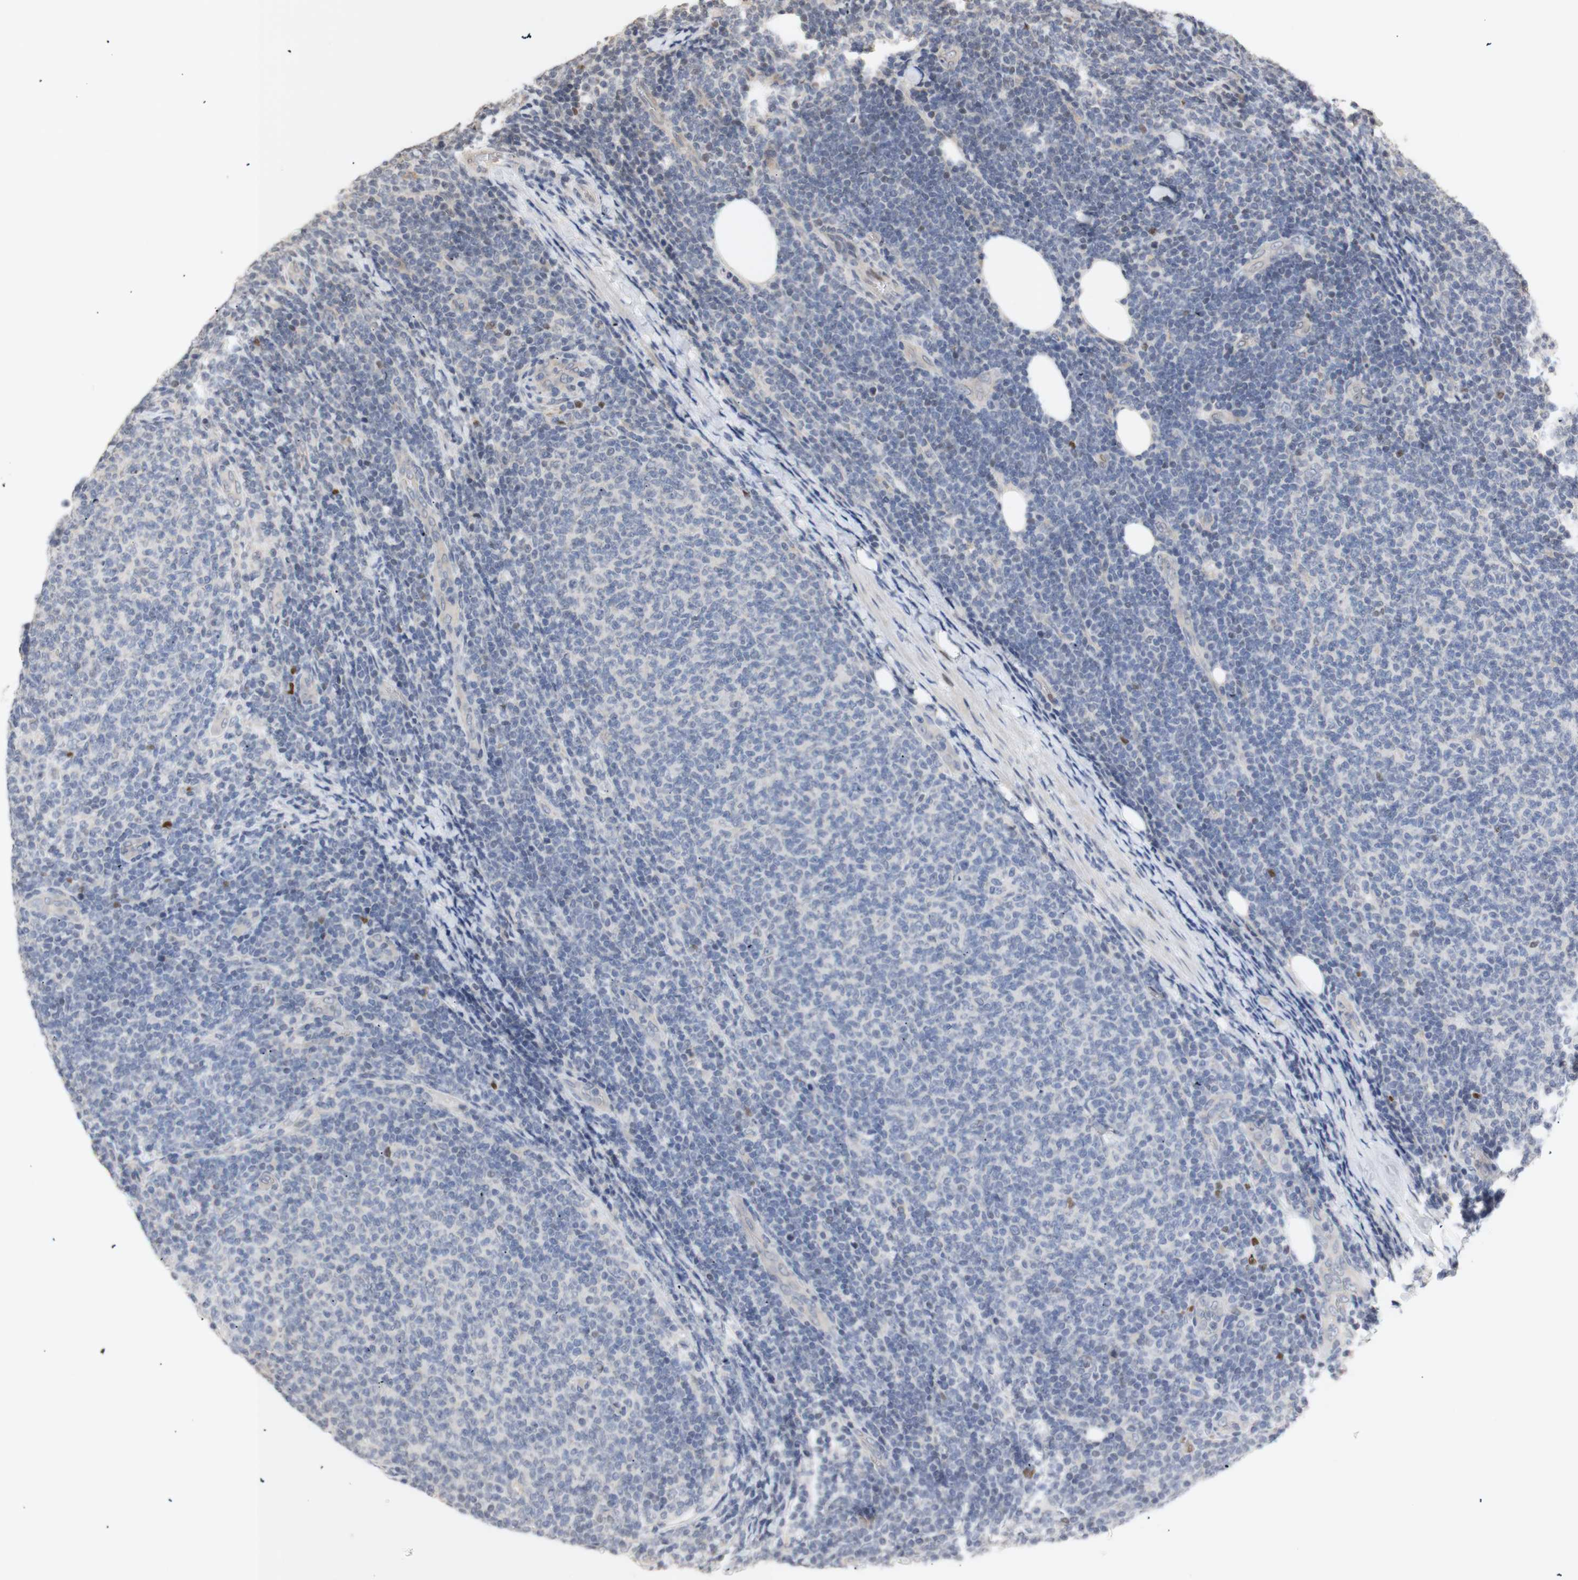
{"staining": {"intensity": "negative", "quantity": "none", "location": "none"}, "tissue": "lymphoma", "cell_type": "Tumor cells", "image_type": "cancer", "snomed": [{"axis": "morphology", "description": "Malignant lymphoma, non-Hodgkin's type, Low grade"}, {"axis": "topography", "description": "Lymph node"}], "caption": "Tumor cells are negative for protein expression in human low-grade malignant lymphoma, non-Hodgkin's type.", "gene": "FOSB", "patient": {"sex": "male", "age": 66}}